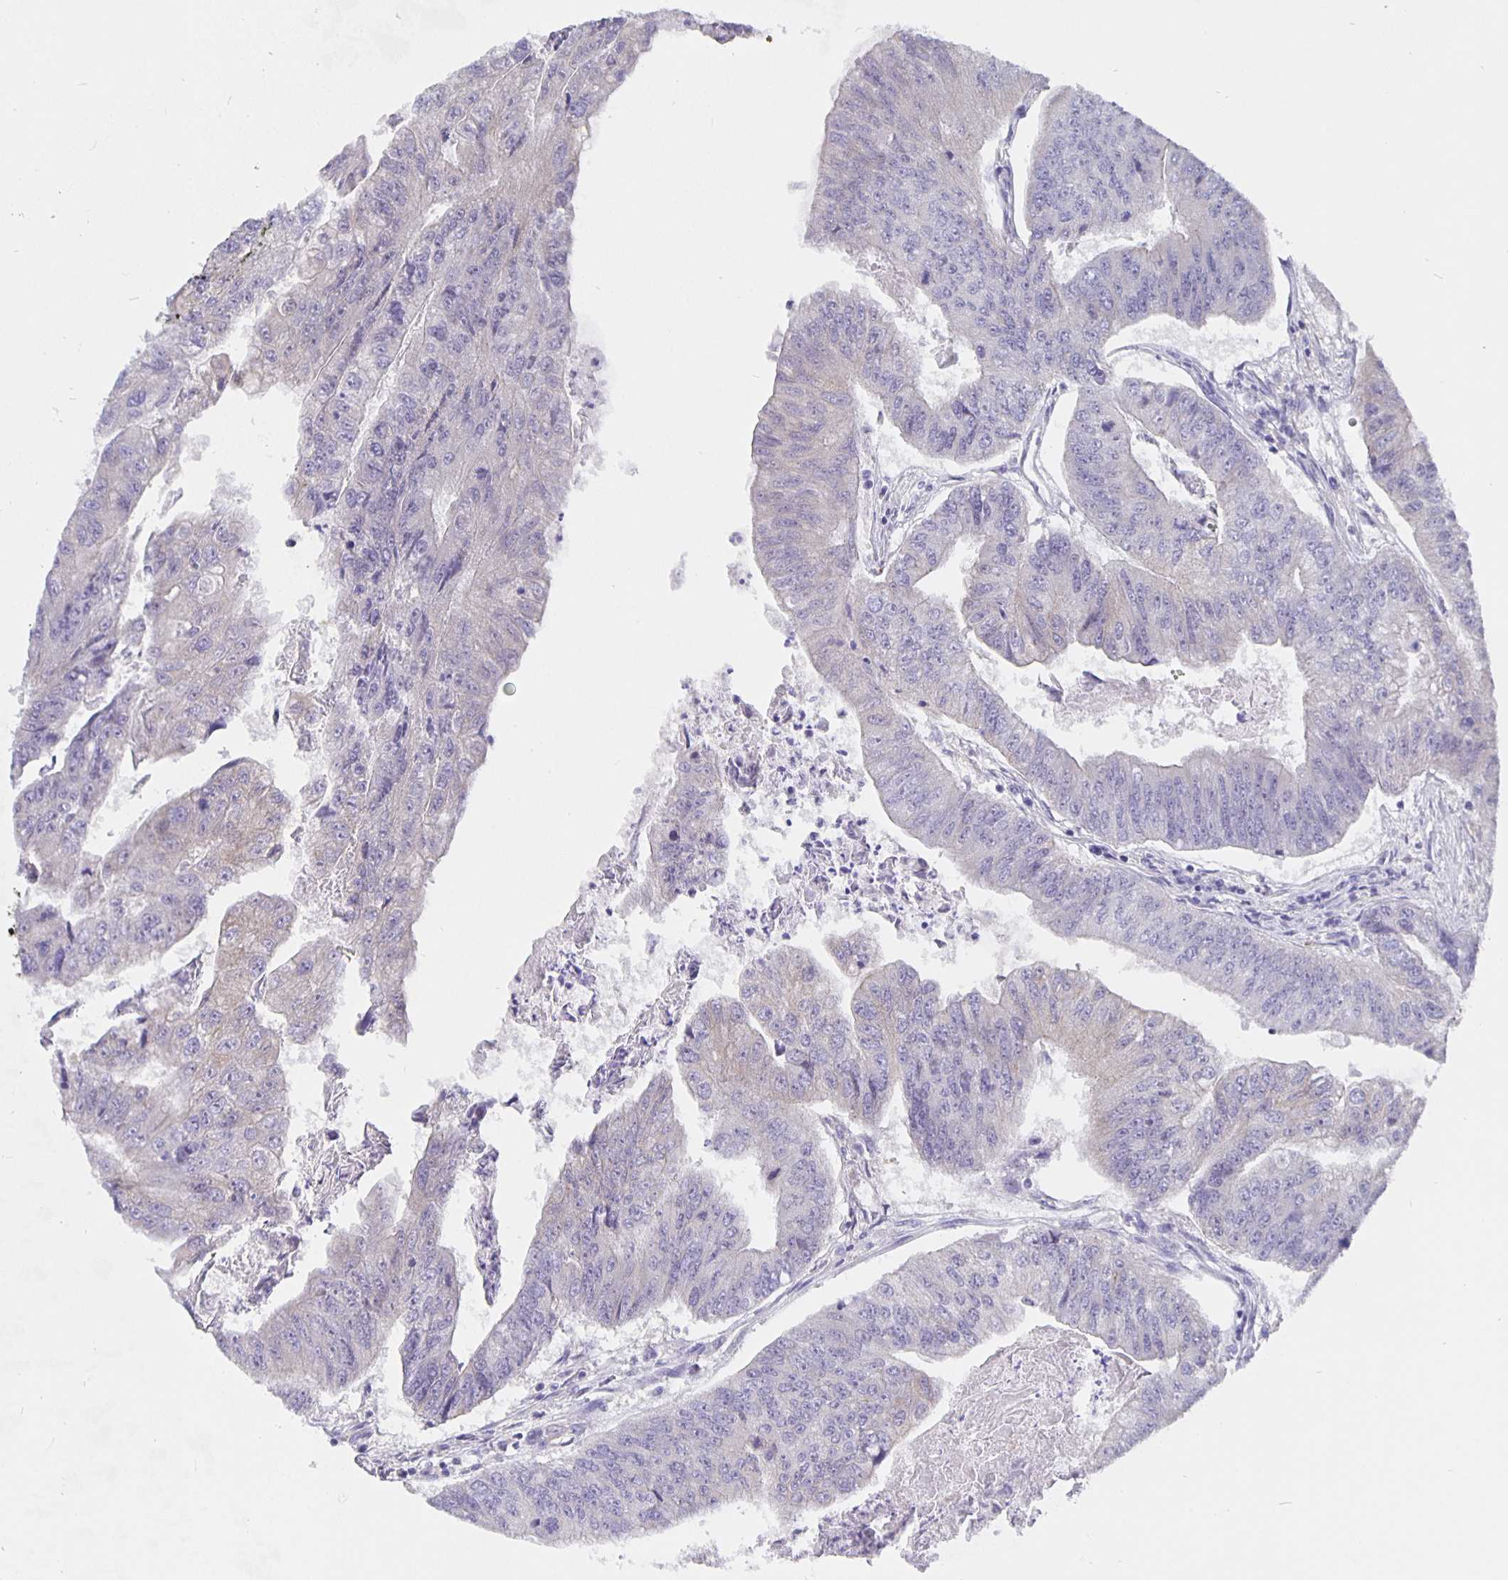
{"staining": {"intensity": "weak", "quantity": "25%-75%", "location": "cytoplasmic/membranous"}, "tissue": "colorectal cancer", "cell_type": "Tumor cells", "image_type": "cancer", "snomed": [{"axis": "morphology", "description": "Adenocarcinoma, NOS"}, {"axis": "topography", "description": "Colon"}], "caption": "Colorectal cancer (adenocarcinoma) stained for a protein shows weak cytoplasmic/membranous positivity in tumor cells.", "gene": "CFAP74", "patient": {"sex": "female", "age": 67}}